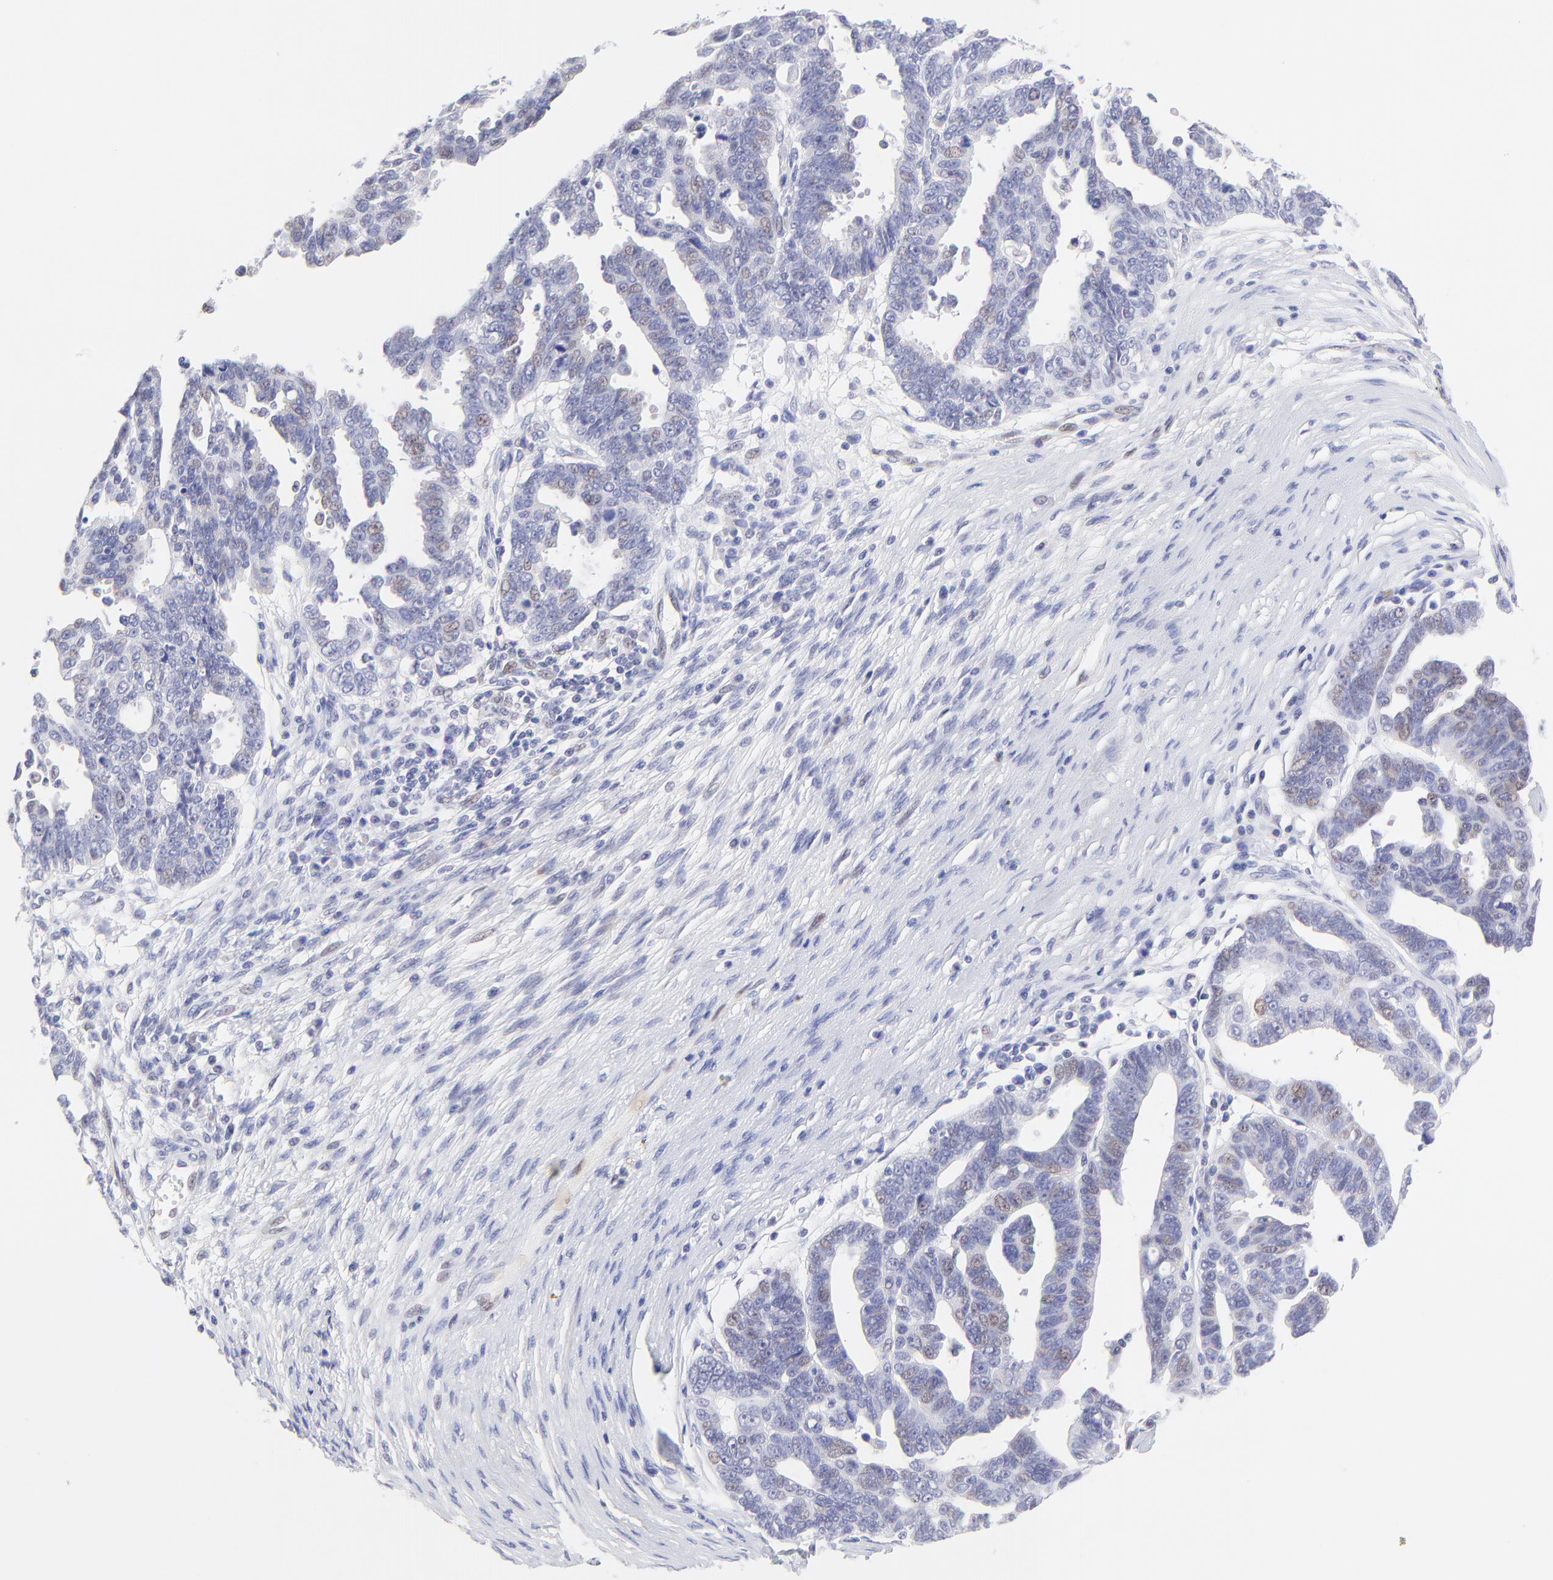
{"staining": {"intensity": "weak", "quantity": "<25%", "location": "nuclear"}, "tissue": "ovarian cancer", "cell_type": "Tumor cells", "image_type": "cancer", "snomed": [{"axis": "morphology", "description": "Carcinoma, endometroid"}, {"axis": "morphology", "description": "Cystadenocarcinoma, serous, NOS"}, {"axis": "topography", "description": "Ovary"}], "caption": "Human ovarian cancer stained for a protein using immunohistochemistry (IHC) shows no expression in tumor cells.", "gene": "KLF4", "patient": {"sex": "female", "age": 45}}